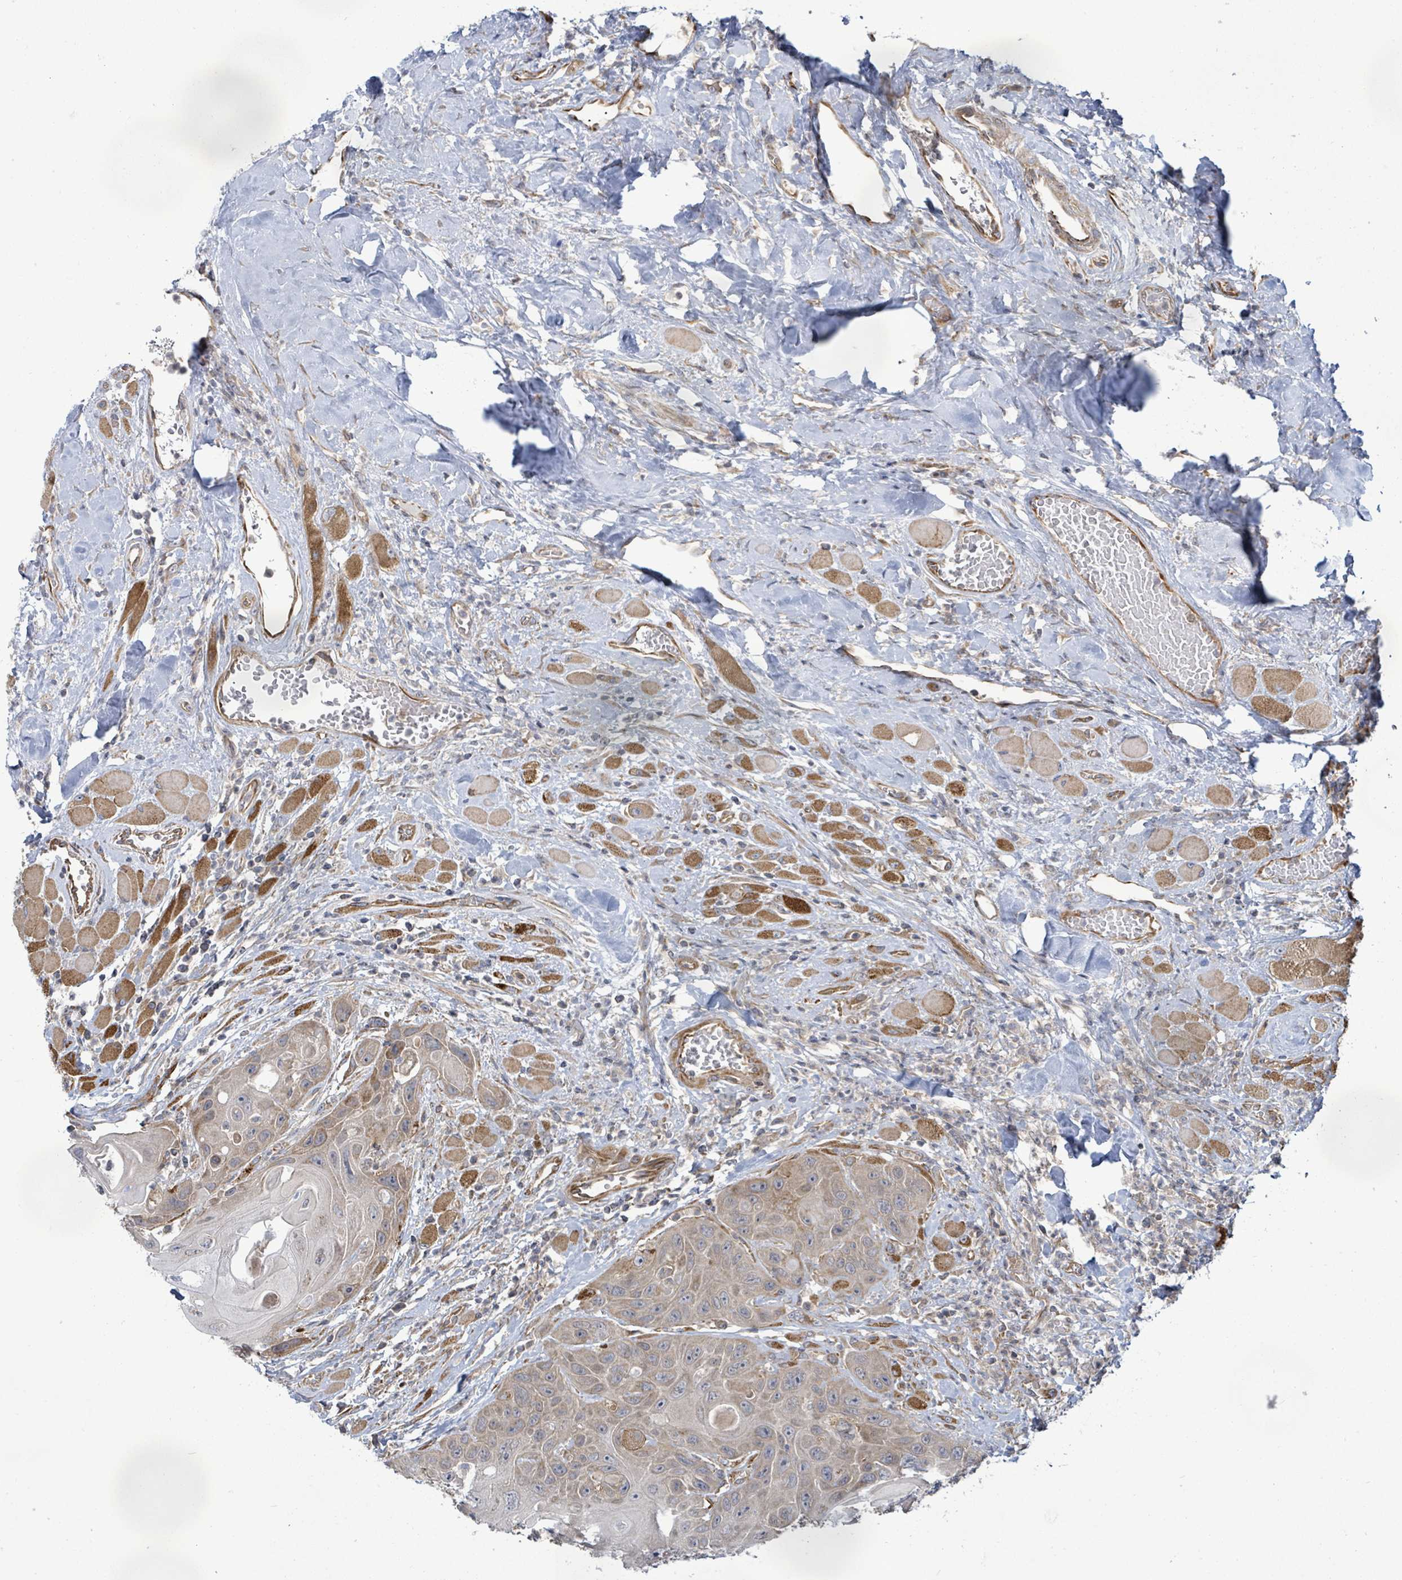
{"staining": {"intensity": "weak", "quantity": "25%-75%", "location": "cytoplasmic/membranous"}, "tissue": "head and neck cancer", "cell_type": "Tumor cells", "image_type": "cancer", "snomed": [{"axis": "morphology", "description": "Squamous cell carcinoma, NOS"}, {"axis": "topography", "description": "Head-Neck"}], "caption": "Protein staining shows weak cytoplasmic/membranous expression in about 25%-75% of tumor cells in head and neck squamous cell carcinoma.", "gene": "KBTBD11", "patient": {"sex": "female", "age": 59}}